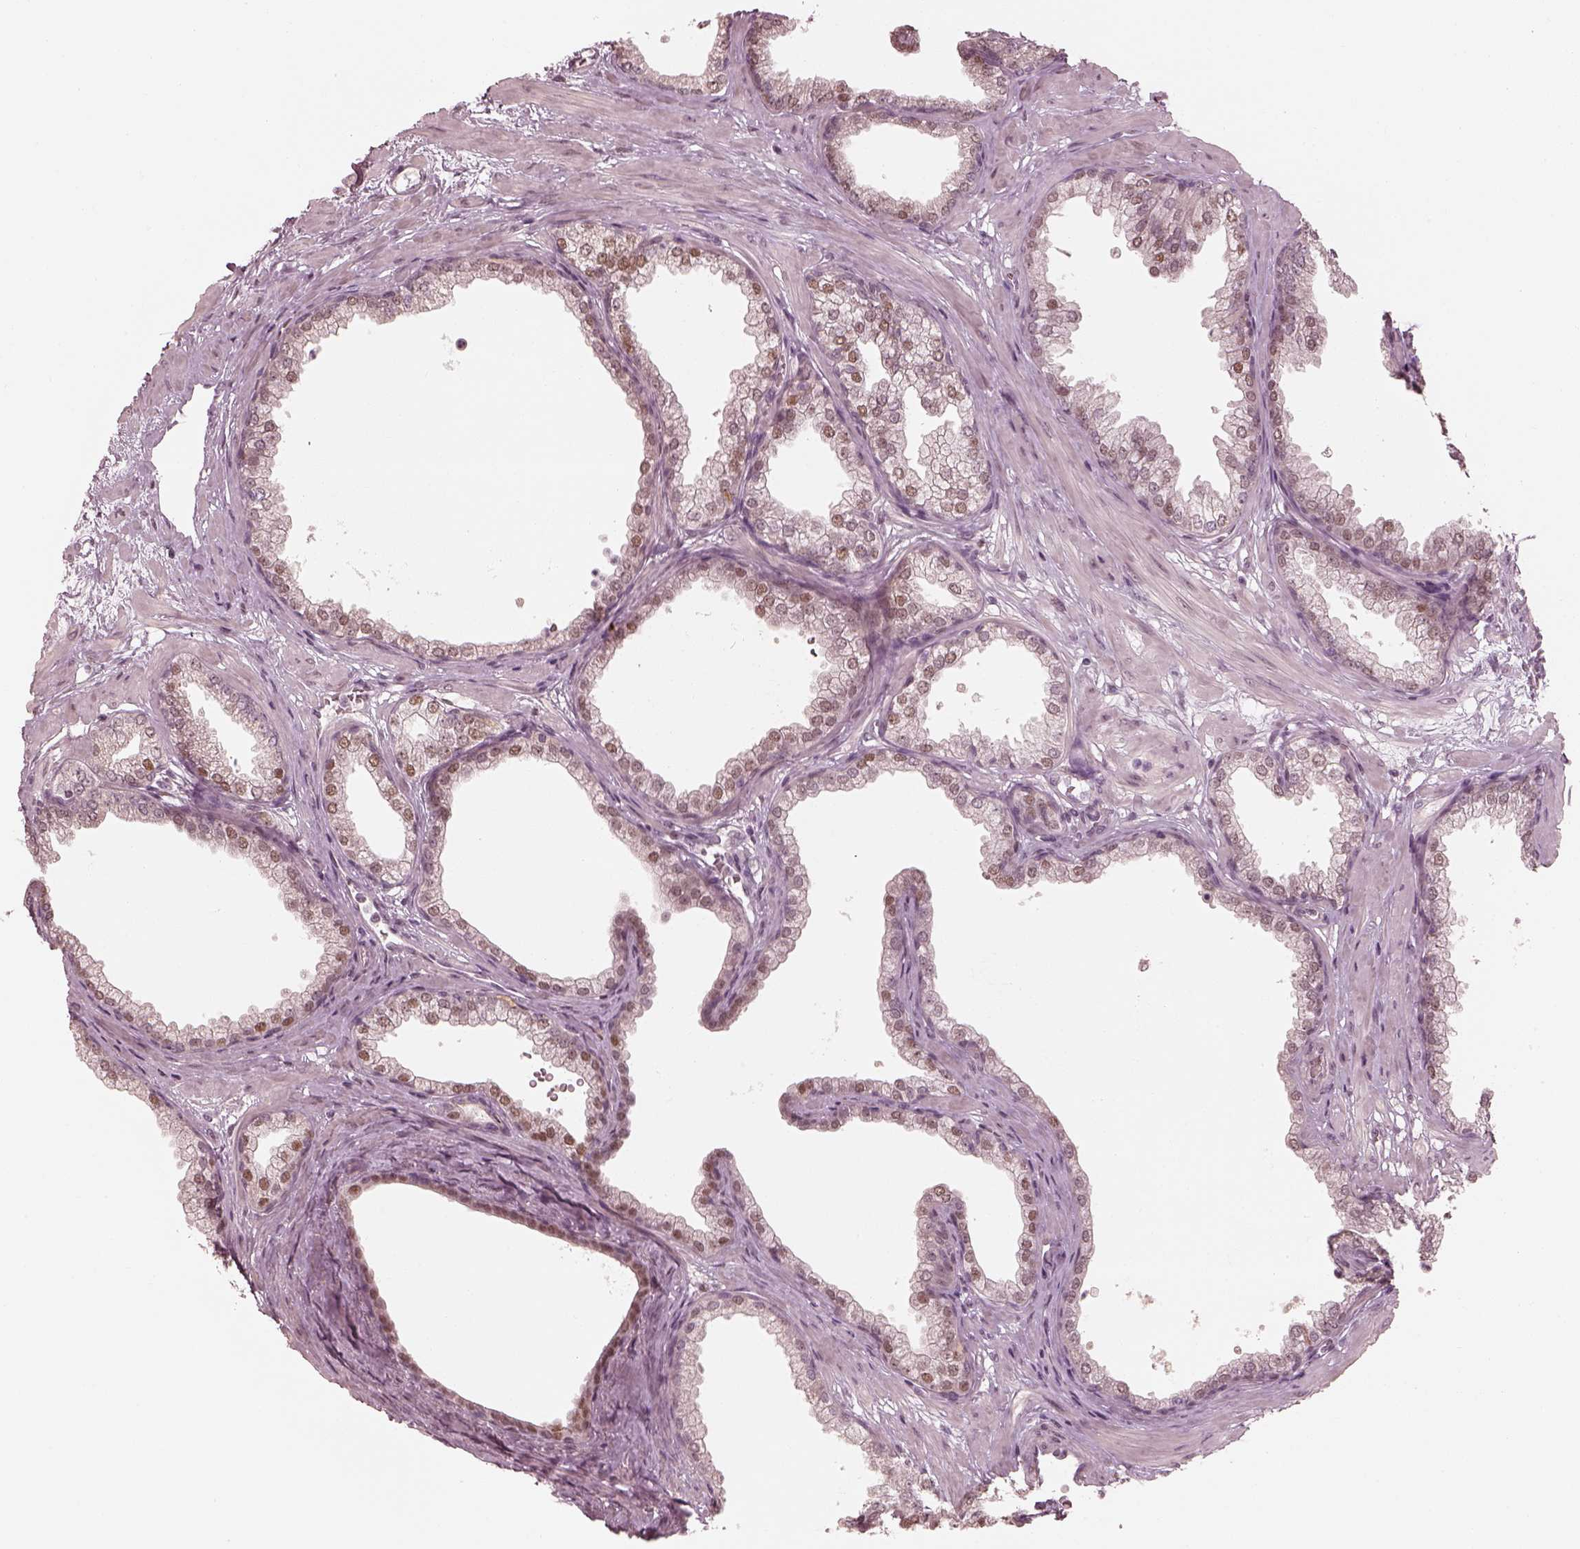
{"staining": {"intensity": "weak", "quantity": "25%-75%", "location": "nuclear"}, "tissue": "prostate", "cell_type": "Glandular cells", "image_type": "normal", "snomed": [{"axis": "morphology", "description": "Normal tissue, NOS"}, {"axis": "topography", "description": "Prostate"}], "caption": "This histopathology image displays IHC staining of normal prostate, with low weak nuclear staining in approximately 25%-75% of glandular cells.", "gene": "IQCB1", "patient": {"sex": "male", "age": 37}}